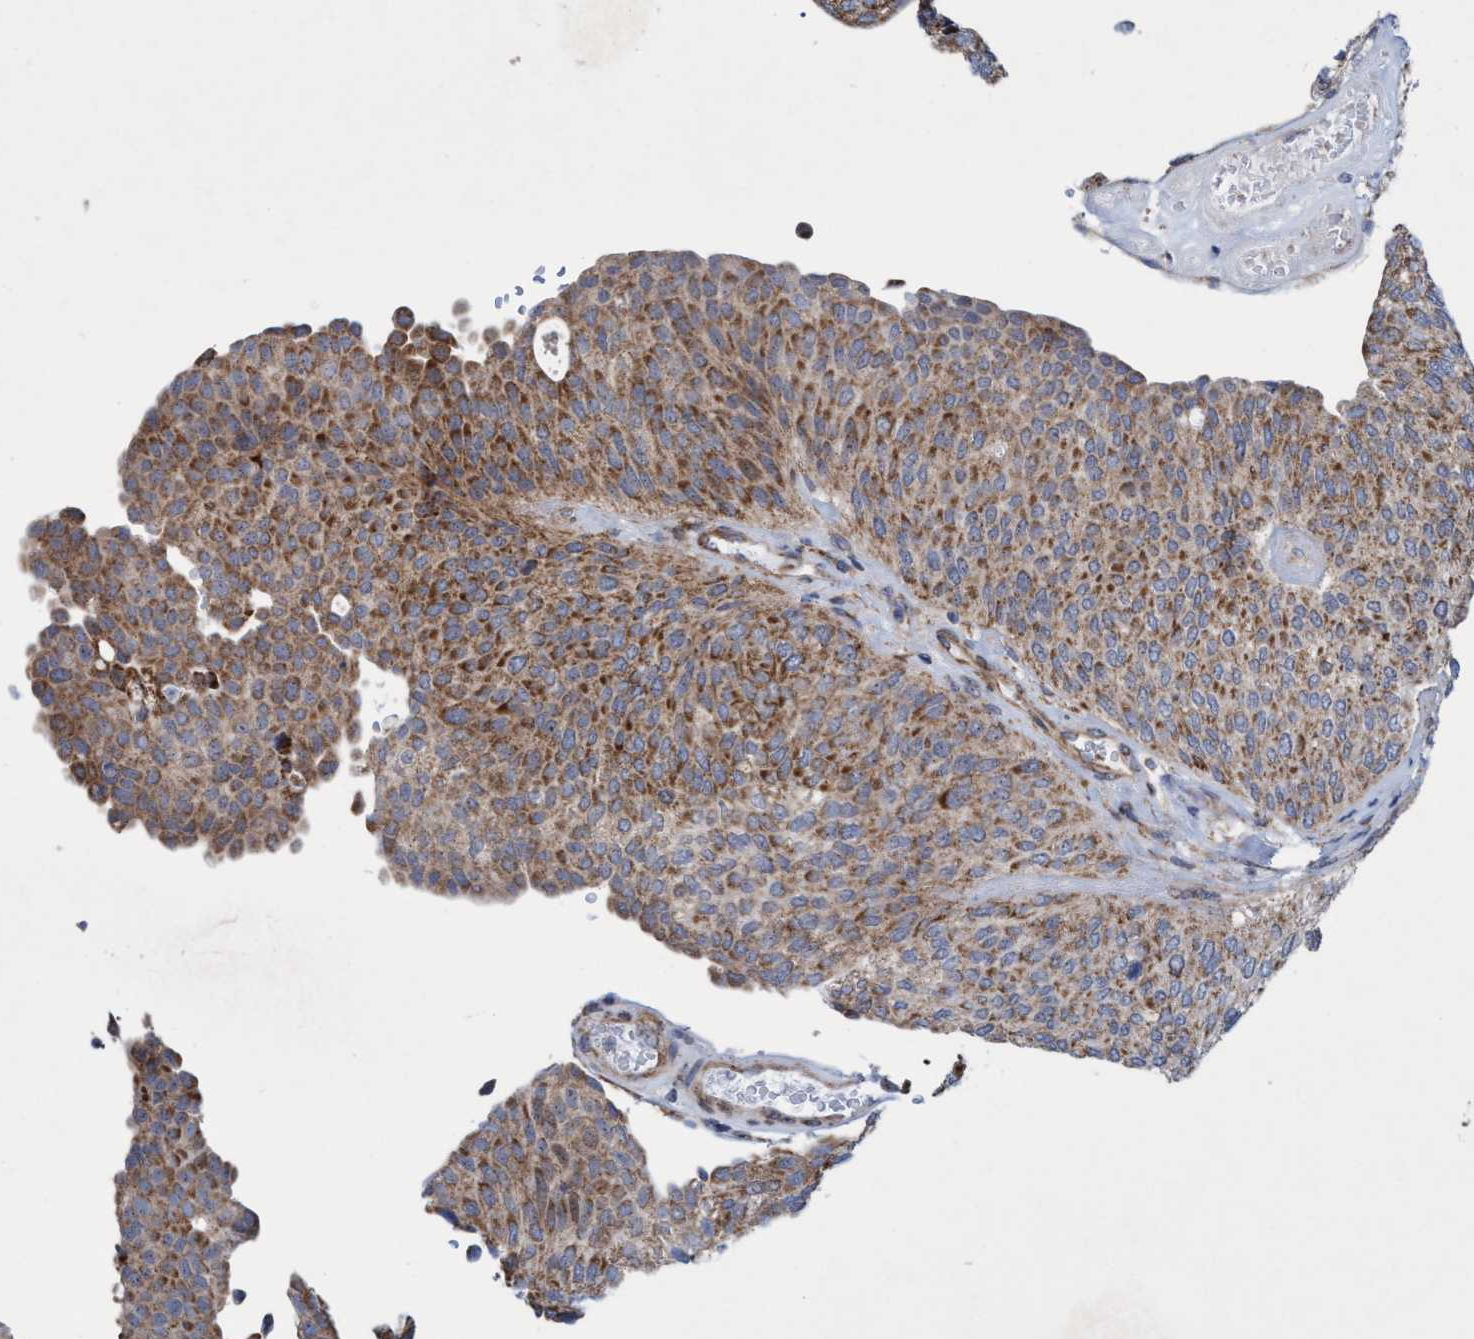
{"staining": {"intensity": "moderate", "quantity": ">75%", "location": "cytoplasmic/membranous"}, "tissue": "urothelial cancer", "cell_type": "Tumor cells", "image_type": "cancer", "snomed": [{"axis": "morphology", "description": "Urothelial carcinoma, Low grade"}, {"axis": "topography", "description": "Urinary bladder"}], "caption": "Brown immunohistochemical staining in human low-grade urothelial carcinoma demonstrates moderate cytoplasmic/membranous positivity in about >75% of tumor cells.", "gene": "POLR1F", "patient": {"sex": "female", "age": 79}}